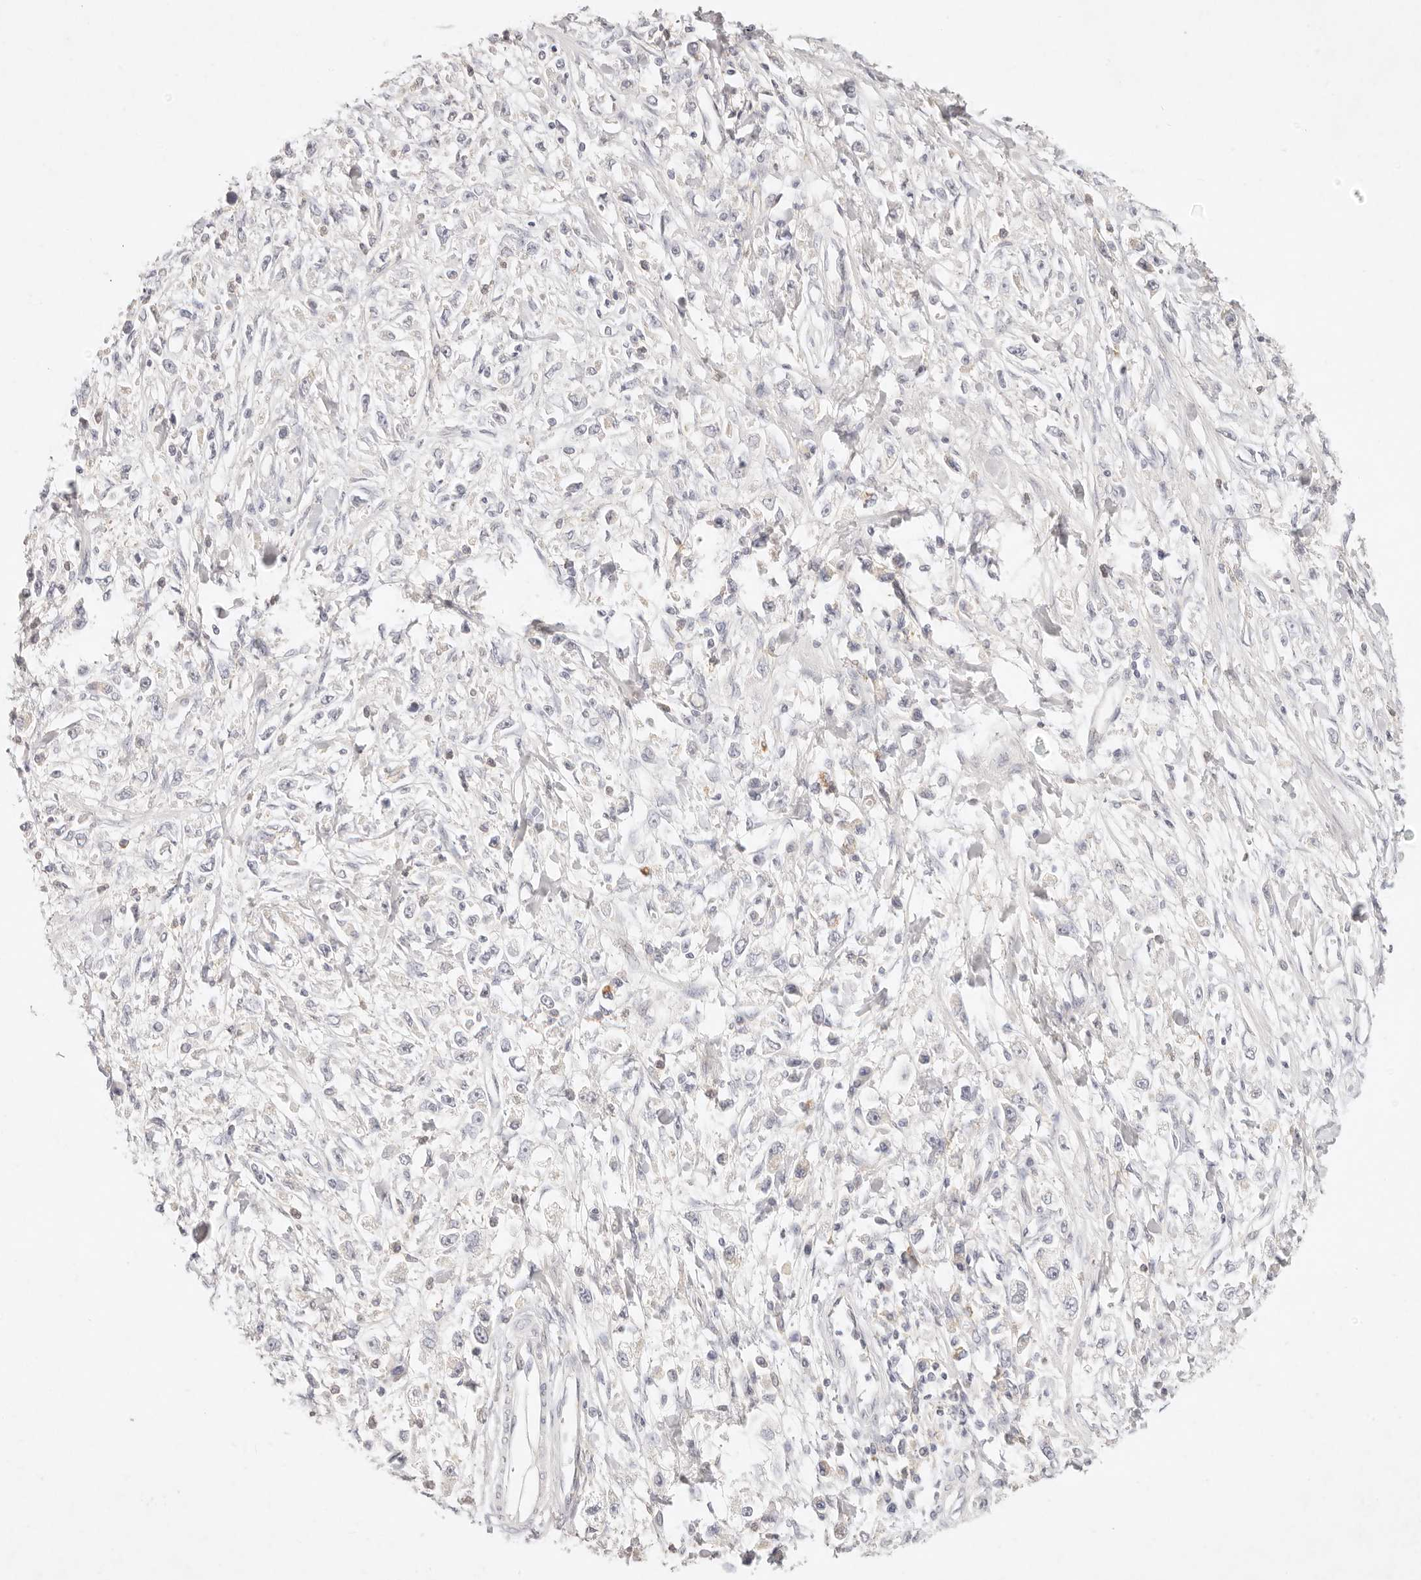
{"staining": {"intensity": "negative", "quantity": "none", "location": "none"}, "tissue": "stomach cancer", "cell_type": "Tumor cells", "image_type": "cancer", "snomed": [{"axis": "morphology", "description": "Adenocarcinoma, NOS"}, {"axis": "topography", "description": "Stomach"}], "caption": "This is an immunohistochemistry photomicrograph of stomach cancer. There is no positivity in tumor cells.", "gene": "GPR84", "patient": {"sex": "female", "age": 59}}